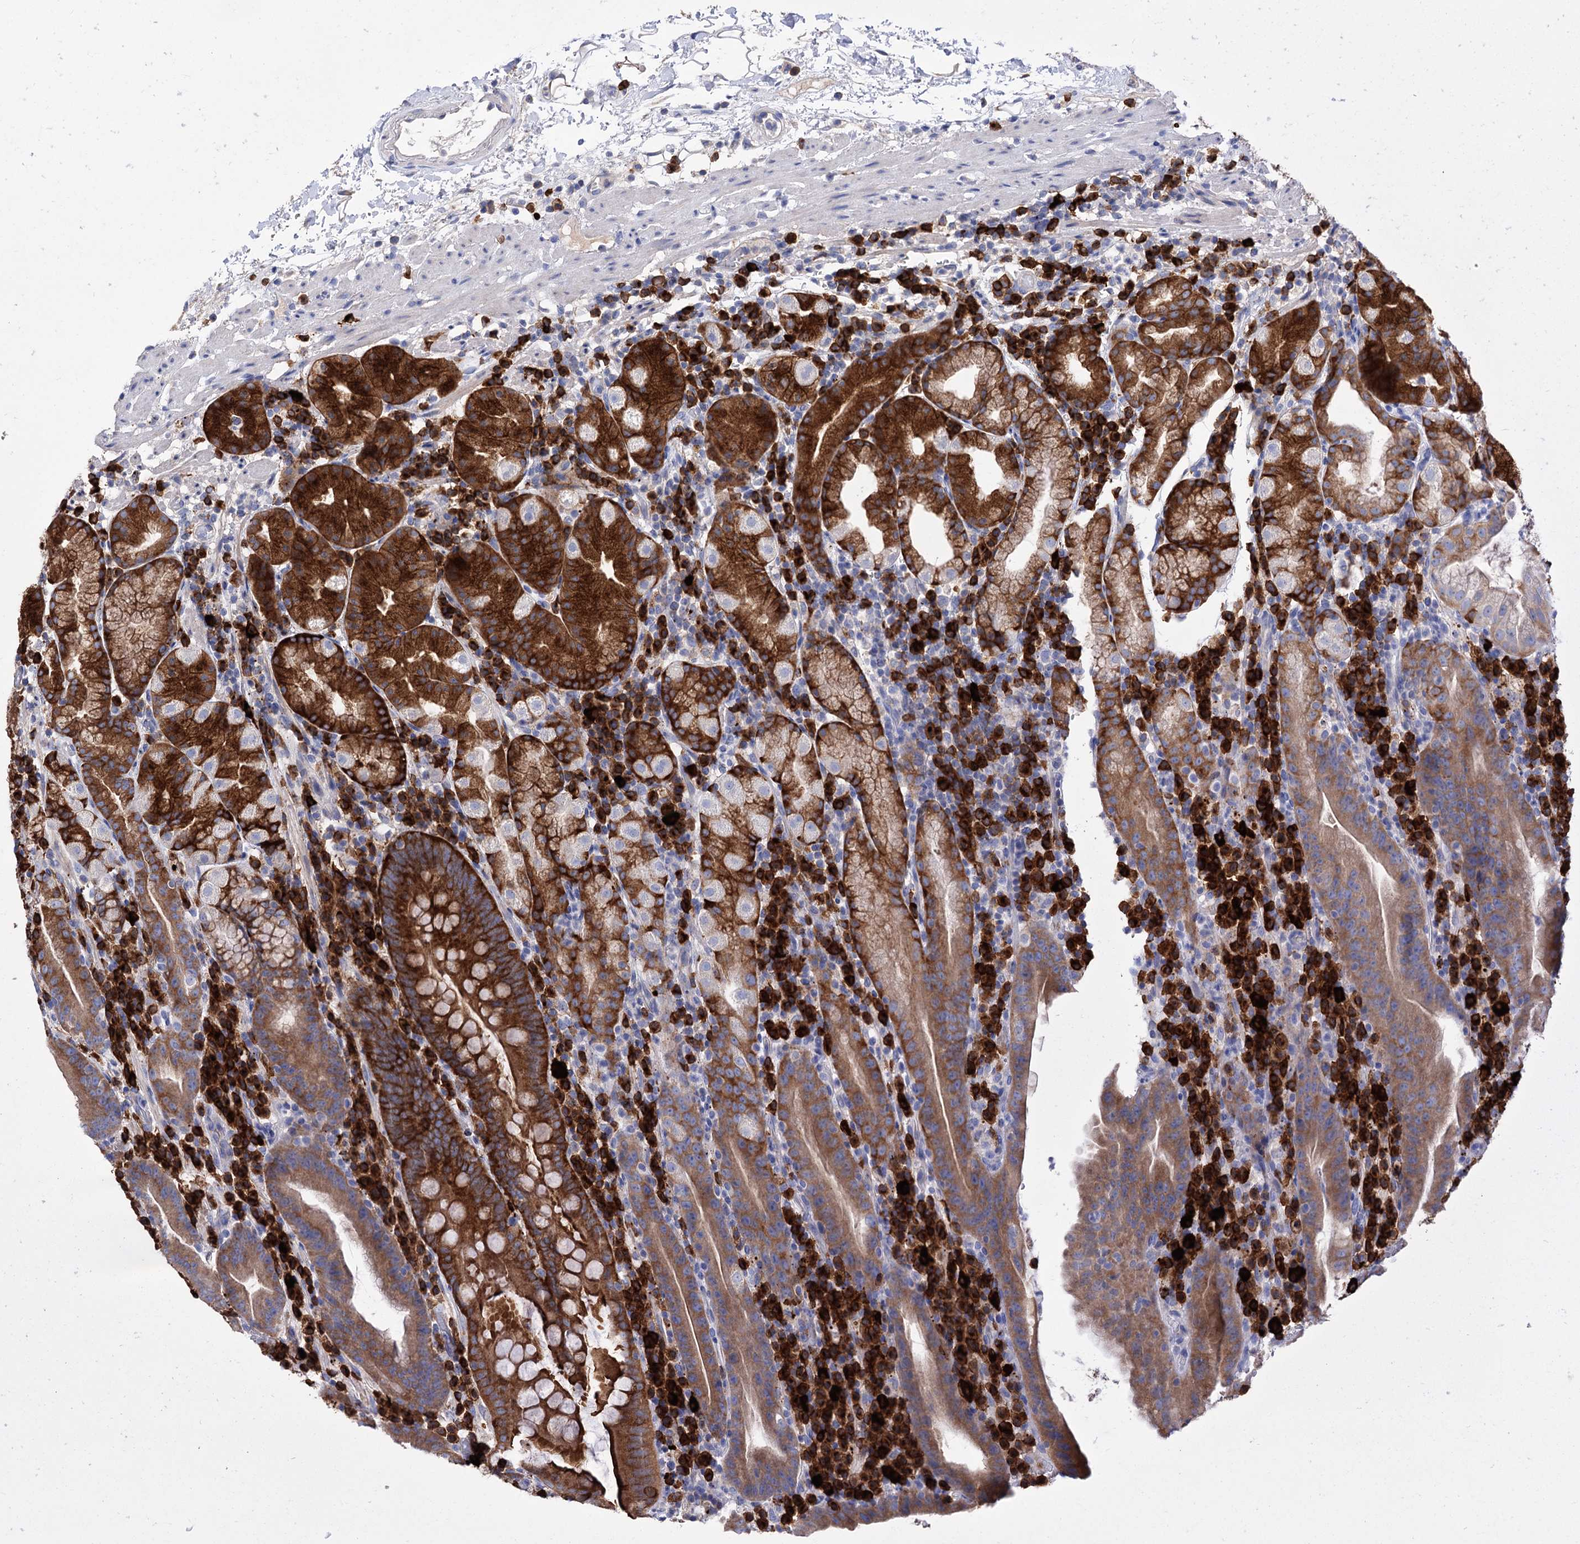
{"staining": {"intensity": "strong", "quantity": ">75%", "location": "cytoplasmic/membranous"}, "tissue": "stomach", "cell_type": "Glandular cells", "image_type": "normal", "snomed": [{"axis": "morphology", "description": "Normal tissue, NOS"}, {"axis": "morphology", "description": "Inflammation, NOS"}, {"axis": "topography", "description": "Stomach"}], "caption": "A histopathology image of stomach stained for a protein reveals strong cytoplasmic/membranous brown staining in glandular cells.", "gene": "BBS4", "patient": {"sex": "male", "age": 79}}